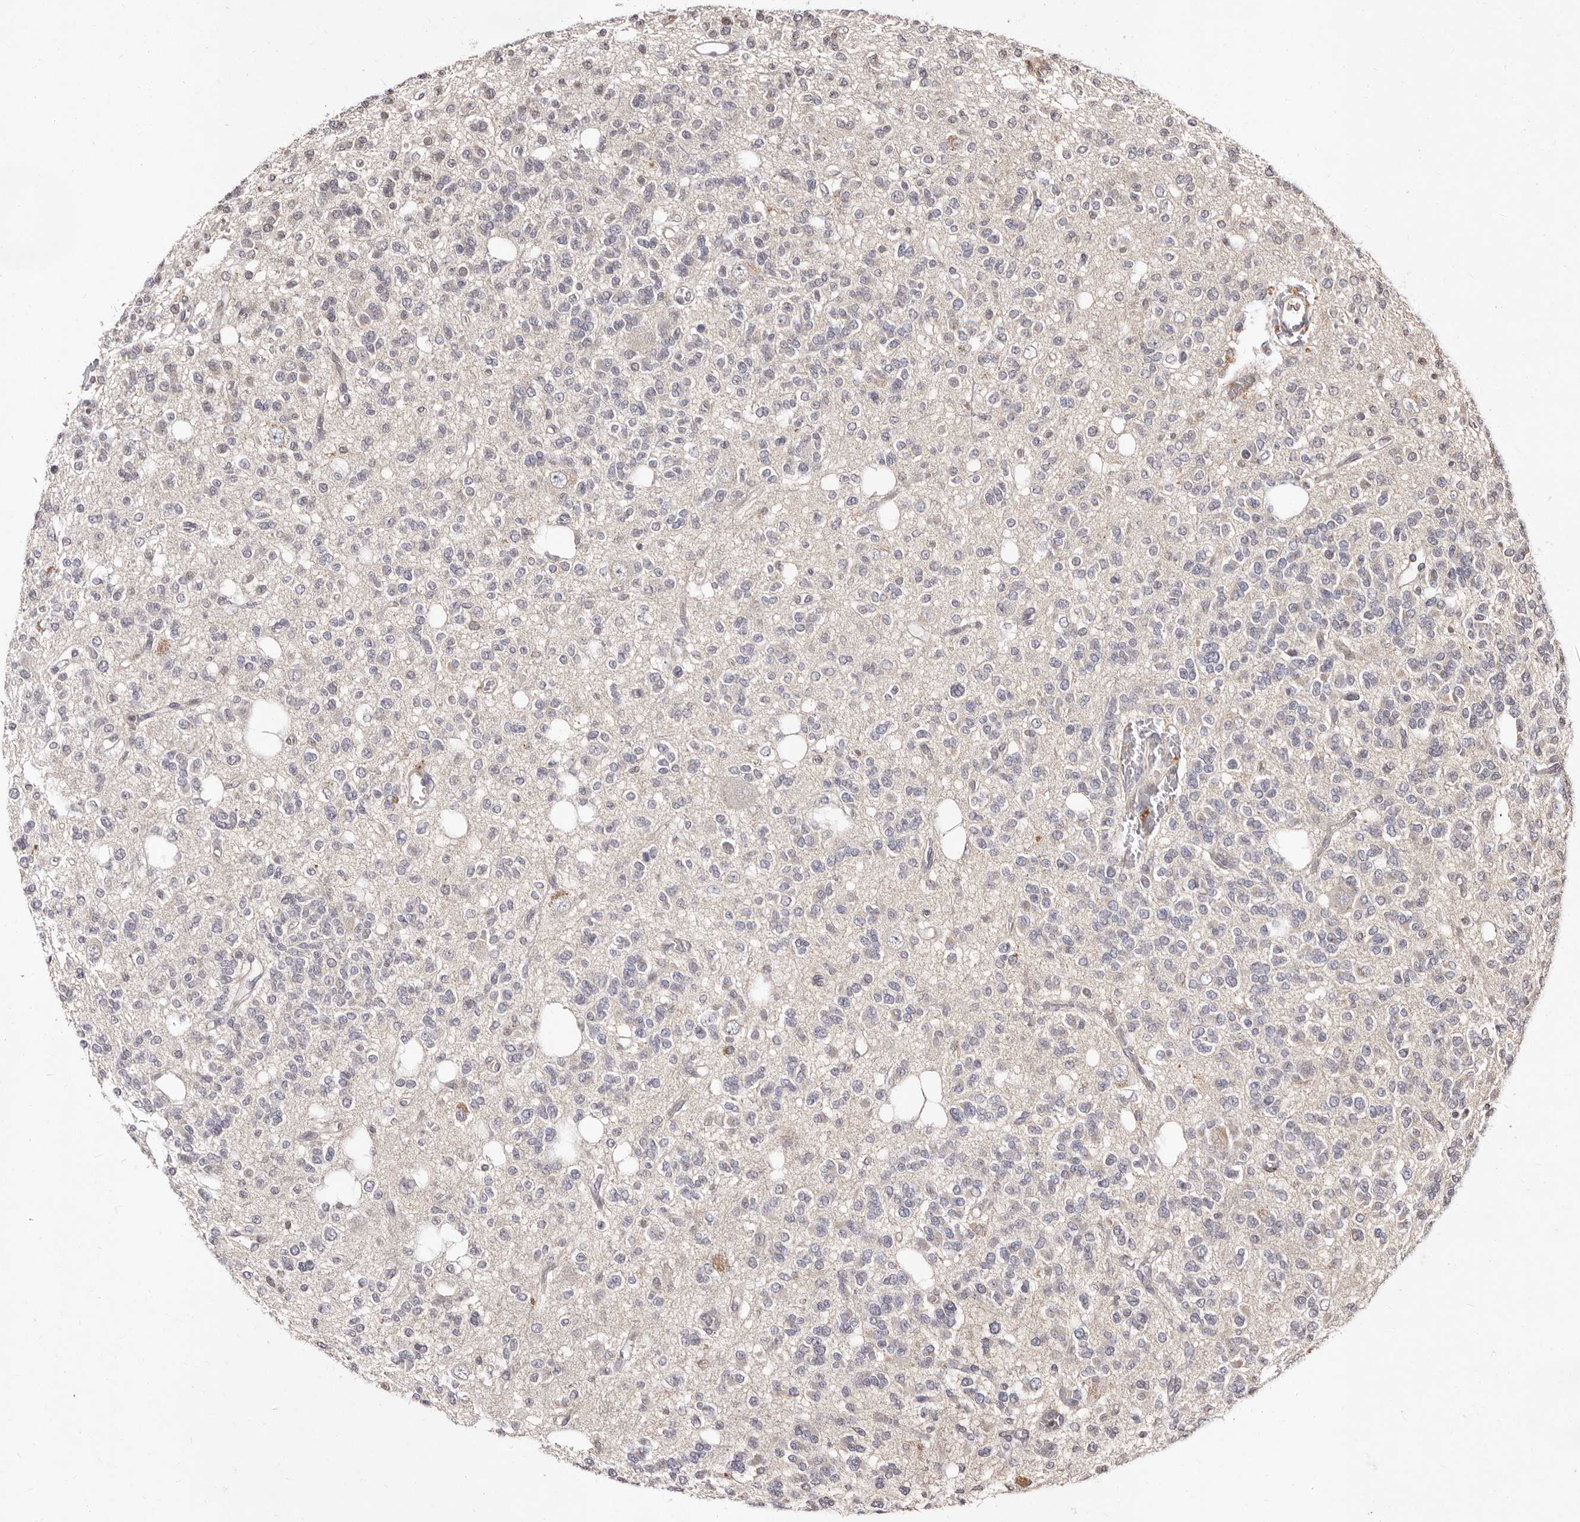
{"staining": {"intensity": "negative", "quantity": "none", "location": "none"}, "tissue": "glioma", "cell_type": "Tumor cells", "image_type": "cancer", "snomed": [{"axis": "morphology", "description": "Glioma, malignant, Low grade"}, {"axis": "topography", "description": "Brain"}], "caption": "This is an immunohistochemistry (IHC) micrograph of human glioma. There is no expression in tumor cells.", "gene": "LCORL", "patient": {"sex": "male", "age": 38}}